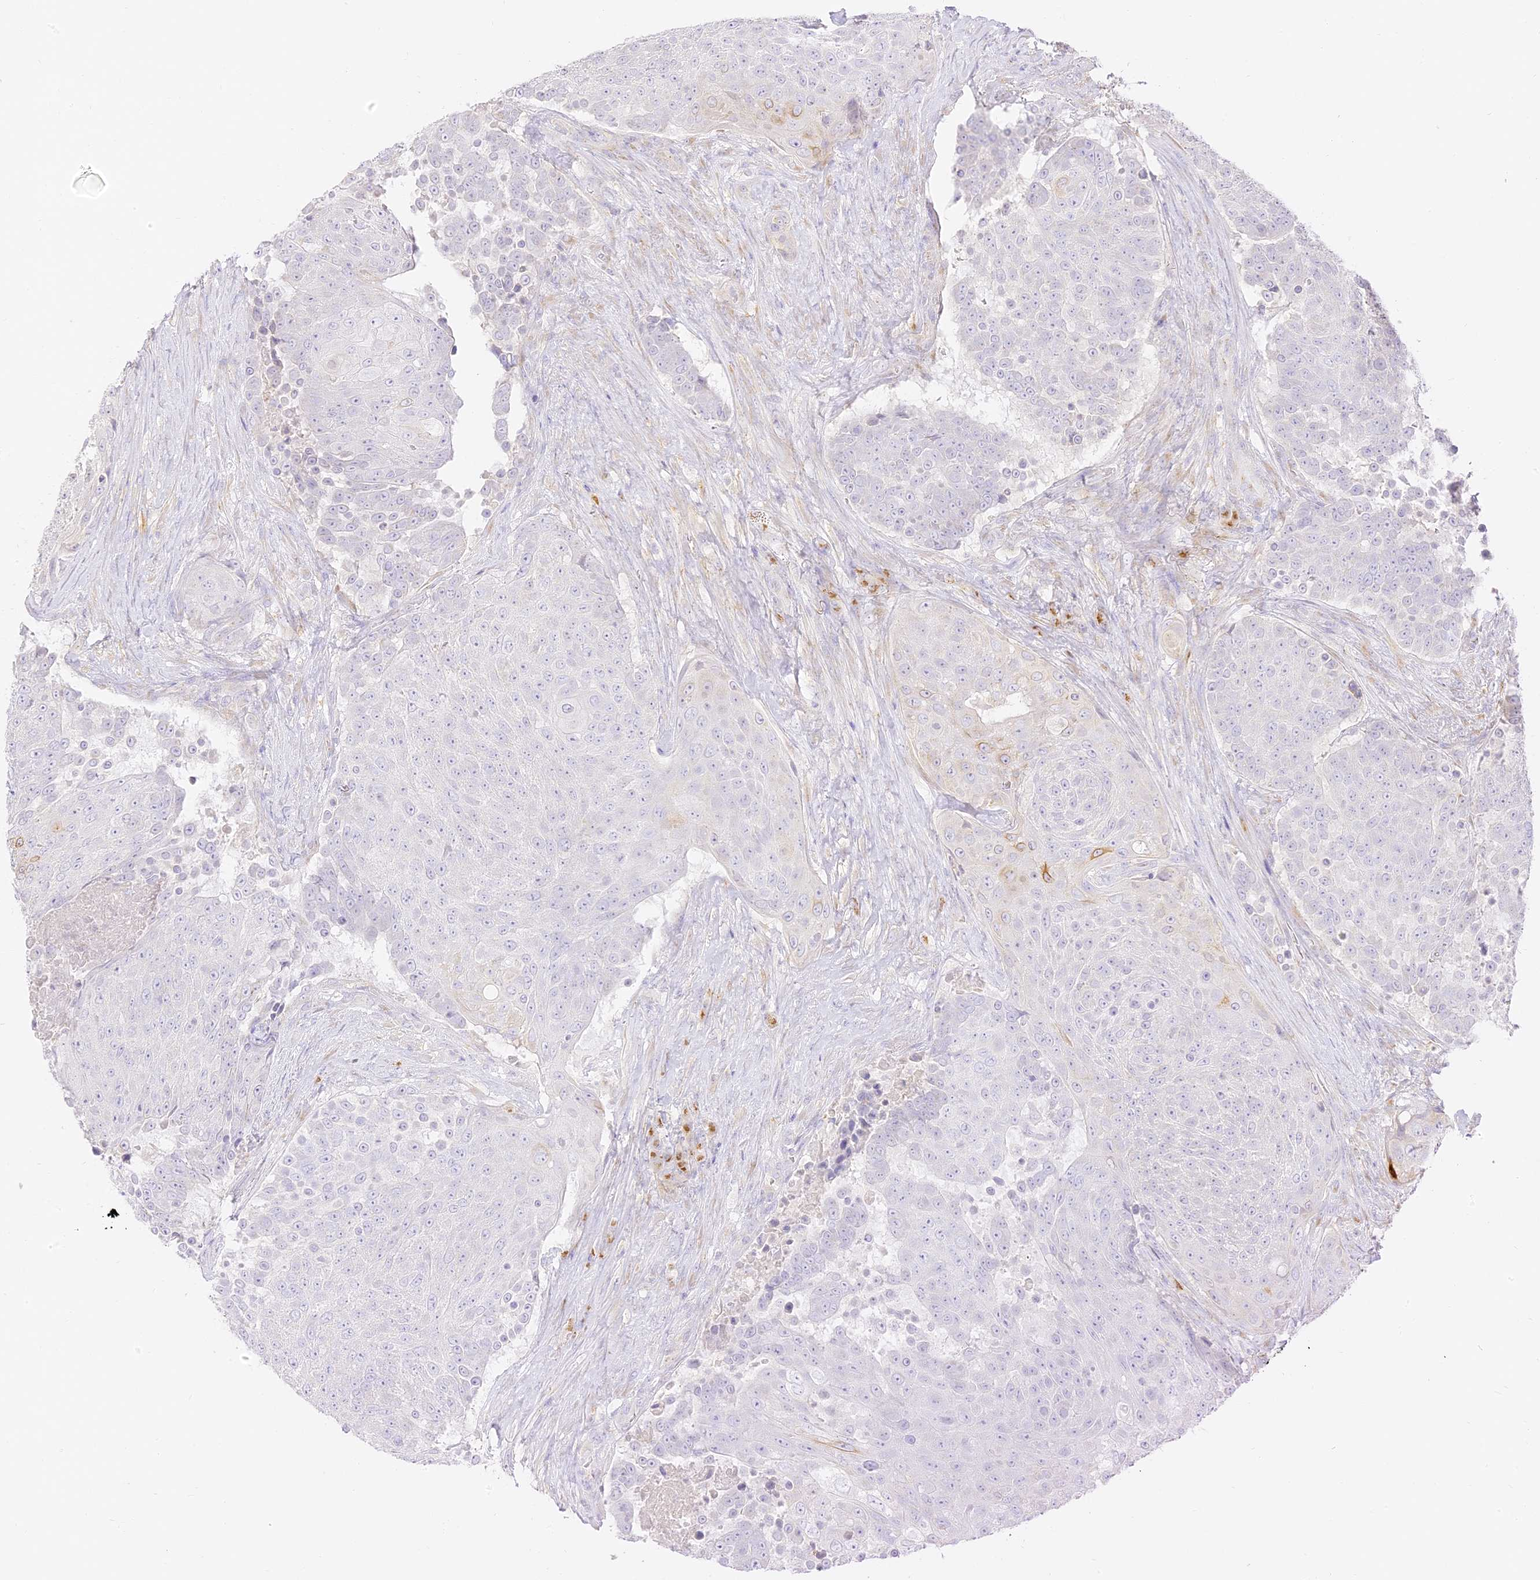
{"staining": {"intensity": "moderate", "quantity": "<25%", "location": "cytoplasmic/membranous"}, "tissue": "urothelial cancer", "cell_type": "Tumor cells", "image_type": "cancer", "snomed": [{"axis": "morphology", "description": "Urothelial carcinoma, High grade"}, {"axis": "topography", "description": "Urinary bladder"}], "caption": "Urothelial cancer stained with DAB (3,3'-diaminobenzidine) IHC exhibits low levels of moderate cytoplasmic/membranous staining in about <25% of tumor cells.", "gene": "SEC13", "patient": {"sex": "female", "age": 63}}